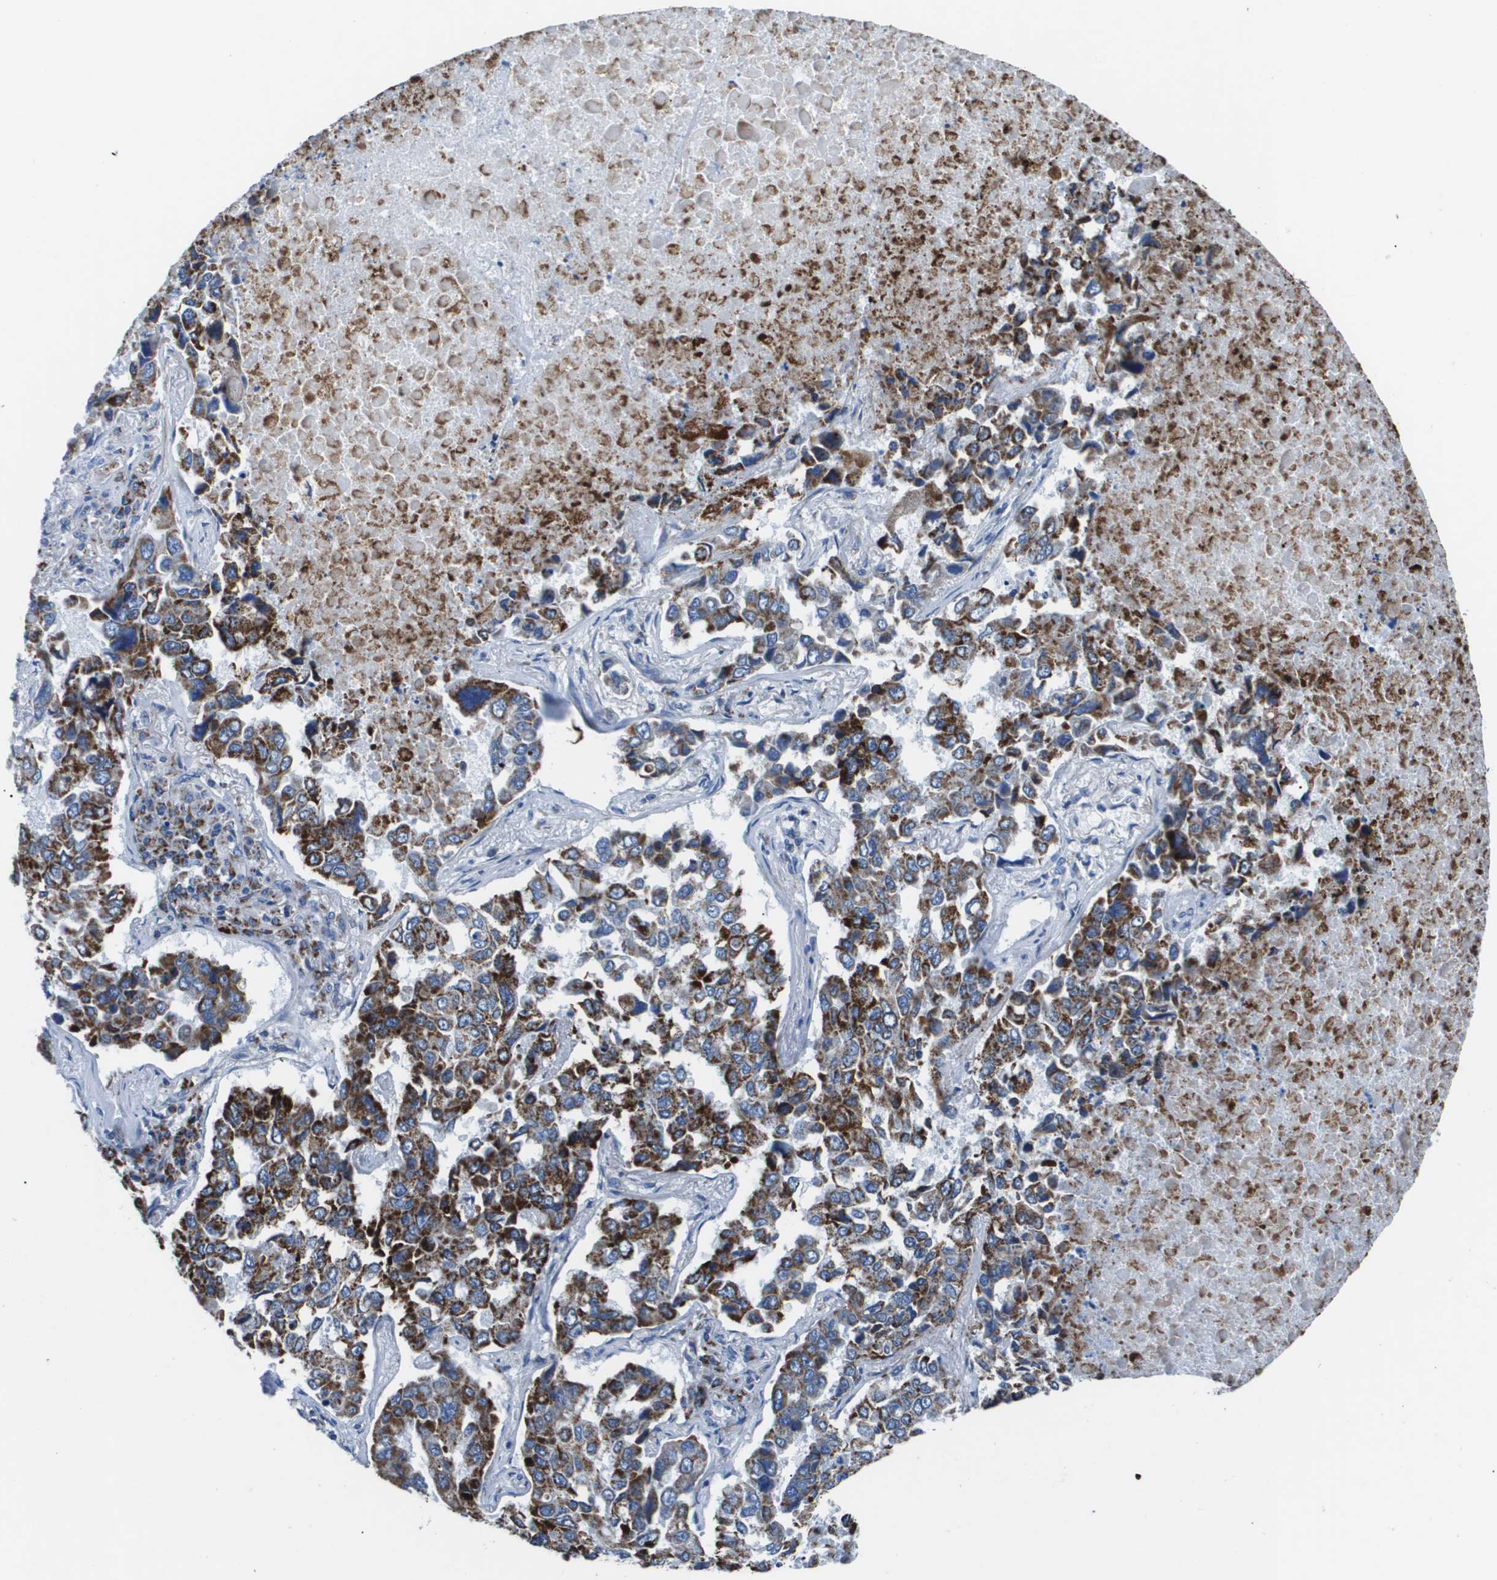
{"staining": {"intensity": "moderate", "quantity": ">75%", "location": "cytoplasmic/membranous"}, "tissue": "lung cancer", "cell_type": "Tumor cells", "image_type": "cancer", "snomed": [{"axis": "morphology", "description": "Adenocarcinoma, NOS"}, {"axis": "topography", "description": "Lung"}], "caption": "Human lung cancer (adenocarcinoma) stained with a brown dye demonstrates moderate cytoplasmic/membranous positive positivity in about >75% of tumor cells.", "gene": "ZDHHC3", "patient": {"sex": "male", "age": 64}}